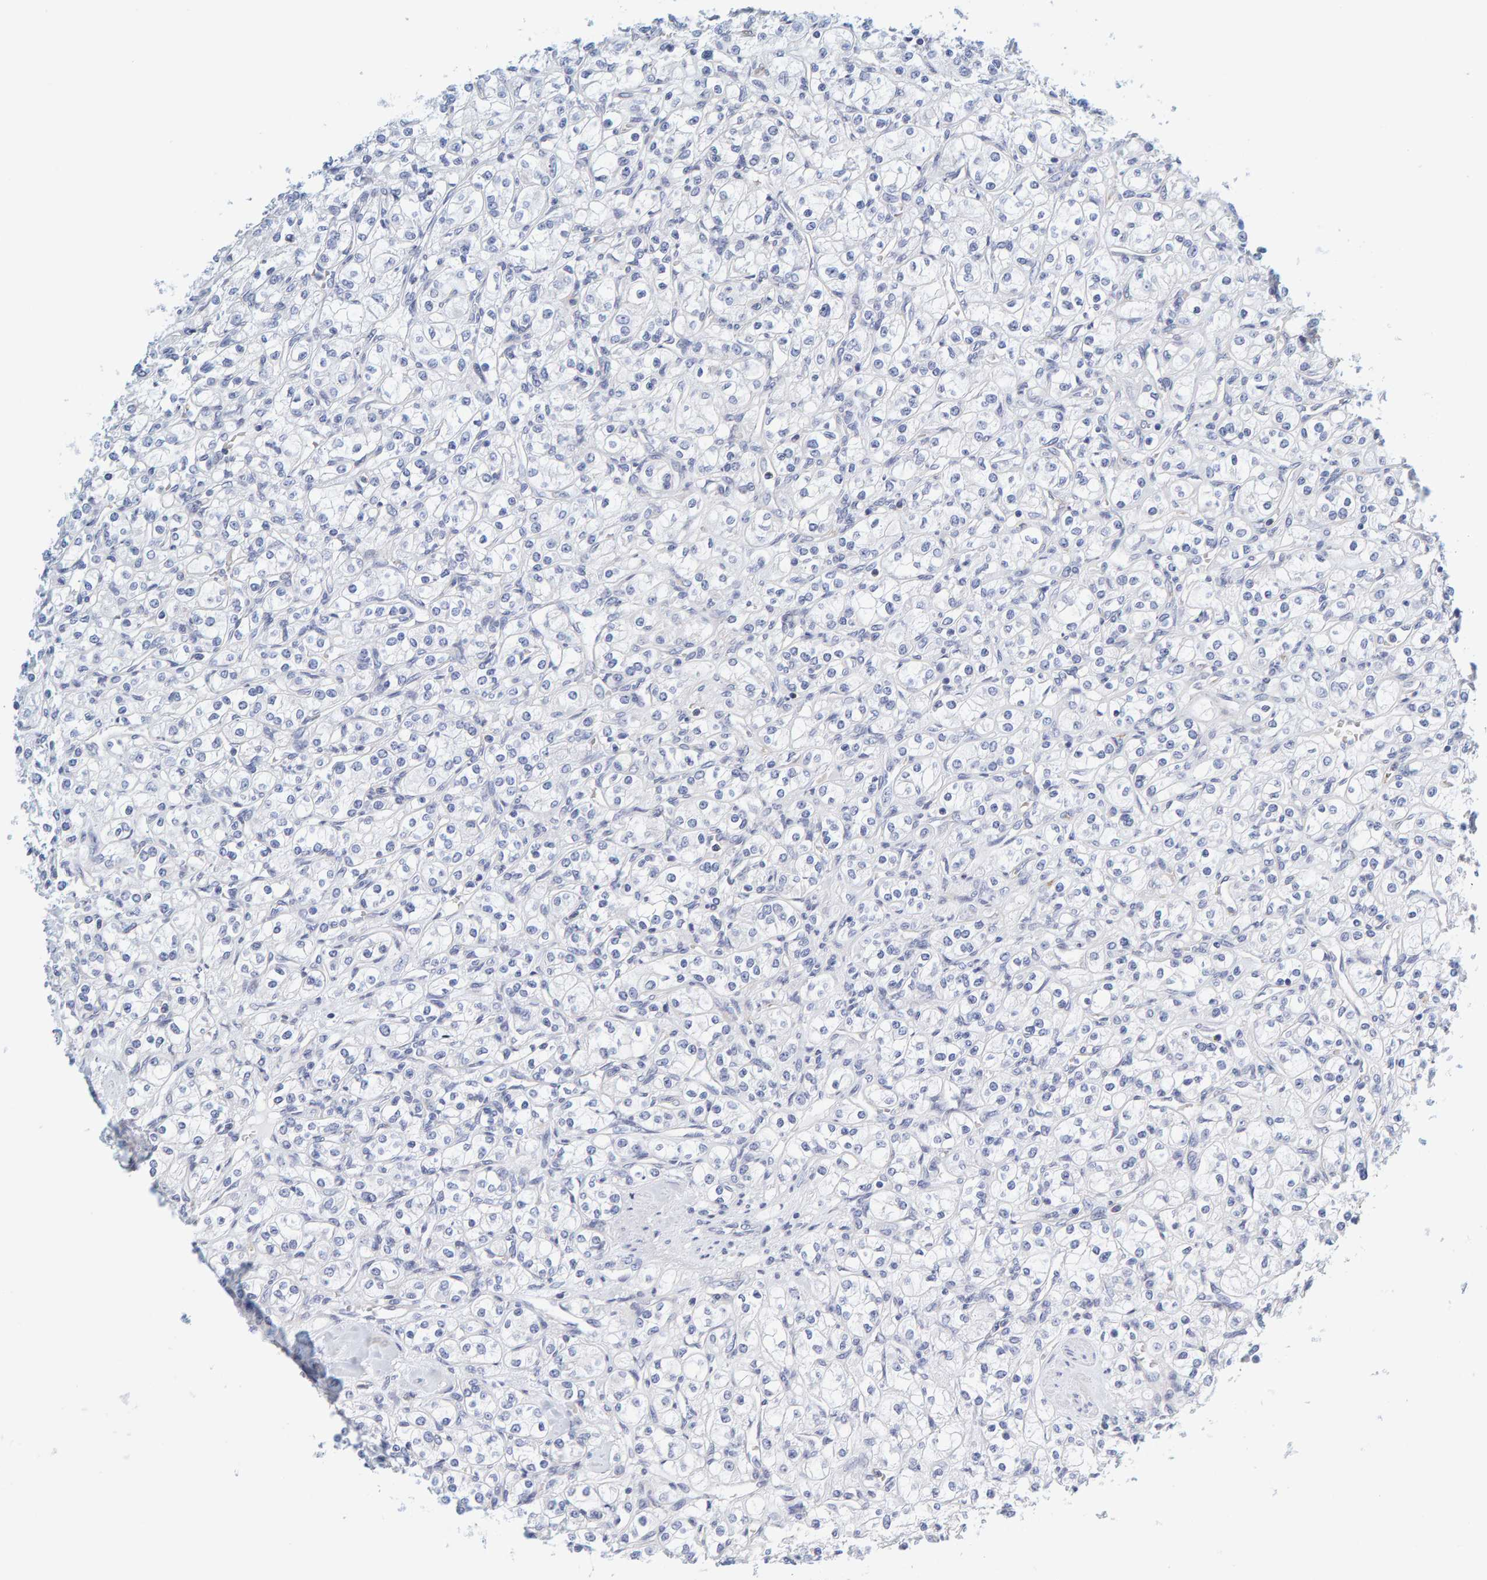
{"staining": {"intensity": "negative", "quantity": "none", "location": "none"}, "tissue": "renal cancer", "cell_type": "Tumor cells", "image_type": "cancer", "snomed": [{"axis": "morphology", "description": "Adenocarcinoma, NOS"}, {"axis": "topography", "description": "Kidney"}], "caption": "A high-resolution image shows IHC staining of renal cancer (adenocarcinoma), which shows no significant staining in tumor cells.", "gene": "MOG", "patient": {"sex": "male", "age": 77}}